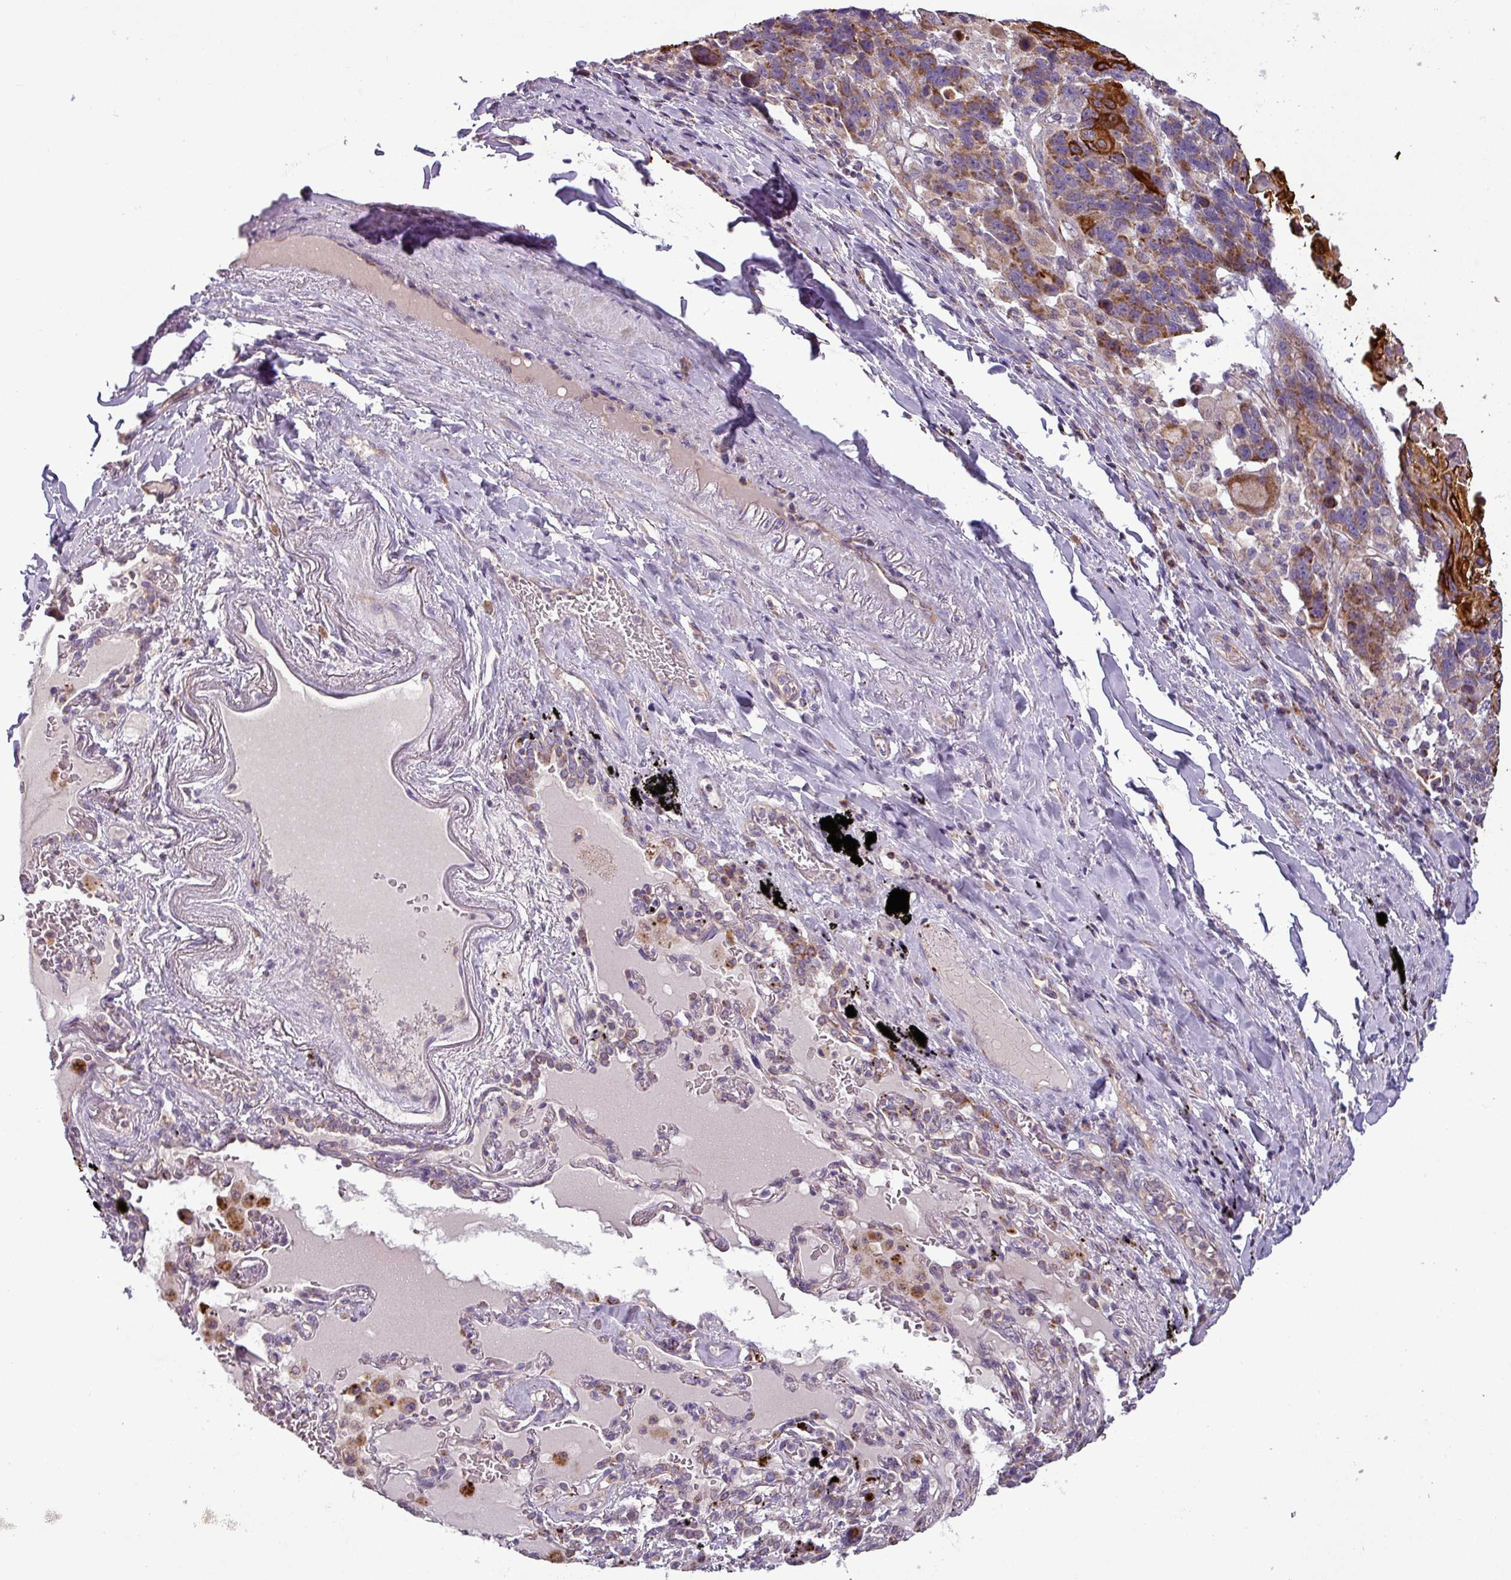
{"staining": {"intensity": "moderate", "quantity": ">75%", "location": "cytoplasmic/membranous"}, "tissue": "lung cancer", "cell_type": "Tumor cells", "image_type": "cancer", "snomed": [{"axis": "morphology", "description": "Squamous cell carcinoma, NOS"}, {"axis": "topography", "description": "Lung"}], "caption": "Immunohistochemical staining of human lung cancer (squamous cell carcinoma) reveals moderate cytoplasmic/membranous protein positivity in approximately >75% of tumor cells.", "gene": "PNMA6A", "patient": {"sex": "male", "age": 66}}